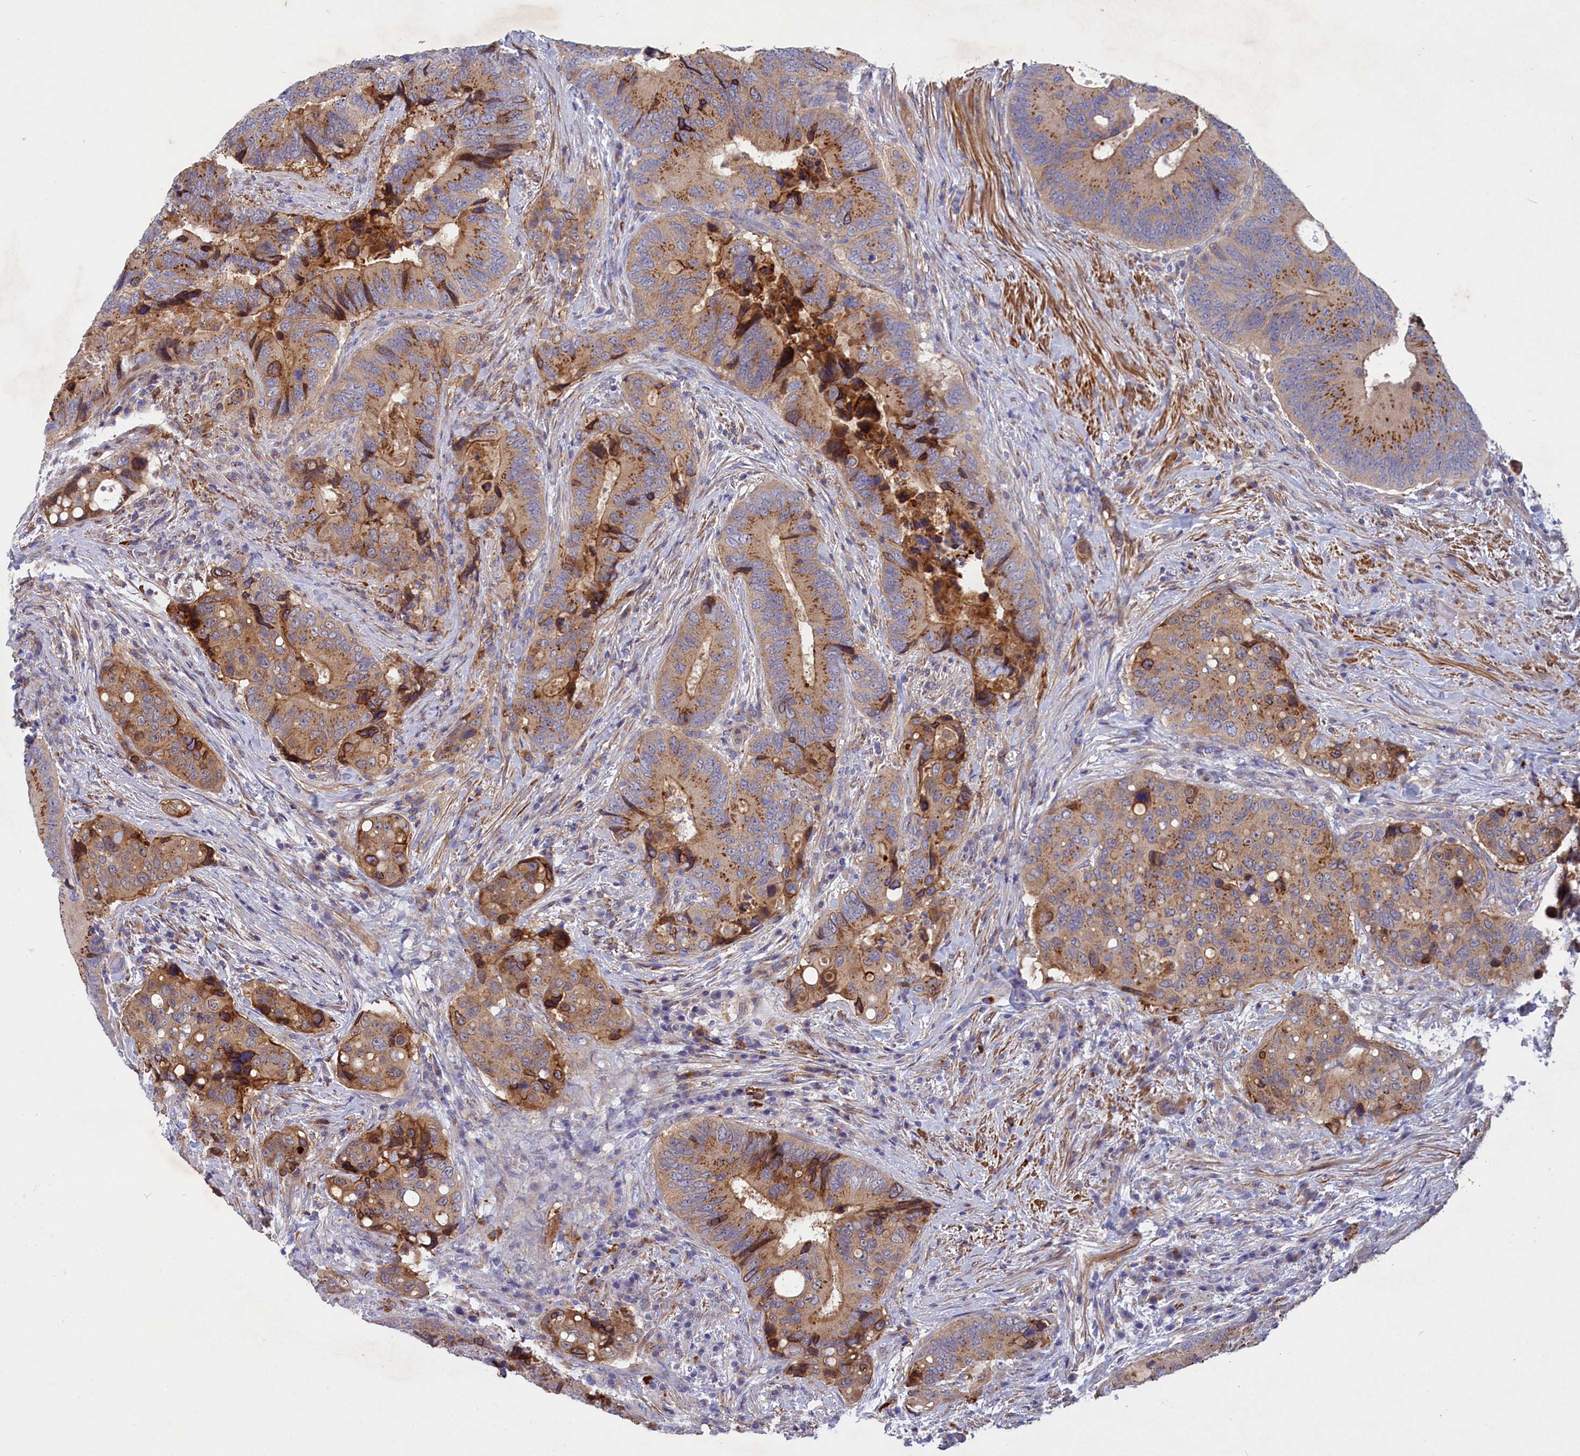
{"staining": {"intensity": "moderate", "quantity": ">75%", "location": "cytoplasmic/membranous"}, "tissue": "colorectal cancer", "cell_type": "Tumor cells", "image_type": "cancer", "snomed": [{"axis": "morphology", "description": "Adenocarcinoma, NOS"}, {"axis": "topography", "description": "Colon"}], "caption": "Immunohistochemistry (IHC) of human adenocarcinoma (colorectal) exhibits medium levels of moderate cytoplasmic/membranous expression in approximately >75% of tumor cells. (Stains: DAB (3,3'-diaminobenzidine) in brown, nuclei in blue, Microscopy: brightfield microscopy at high magnification).", "gene": "SCAMP4", "patient": {"sex": "male", "age": 84}}